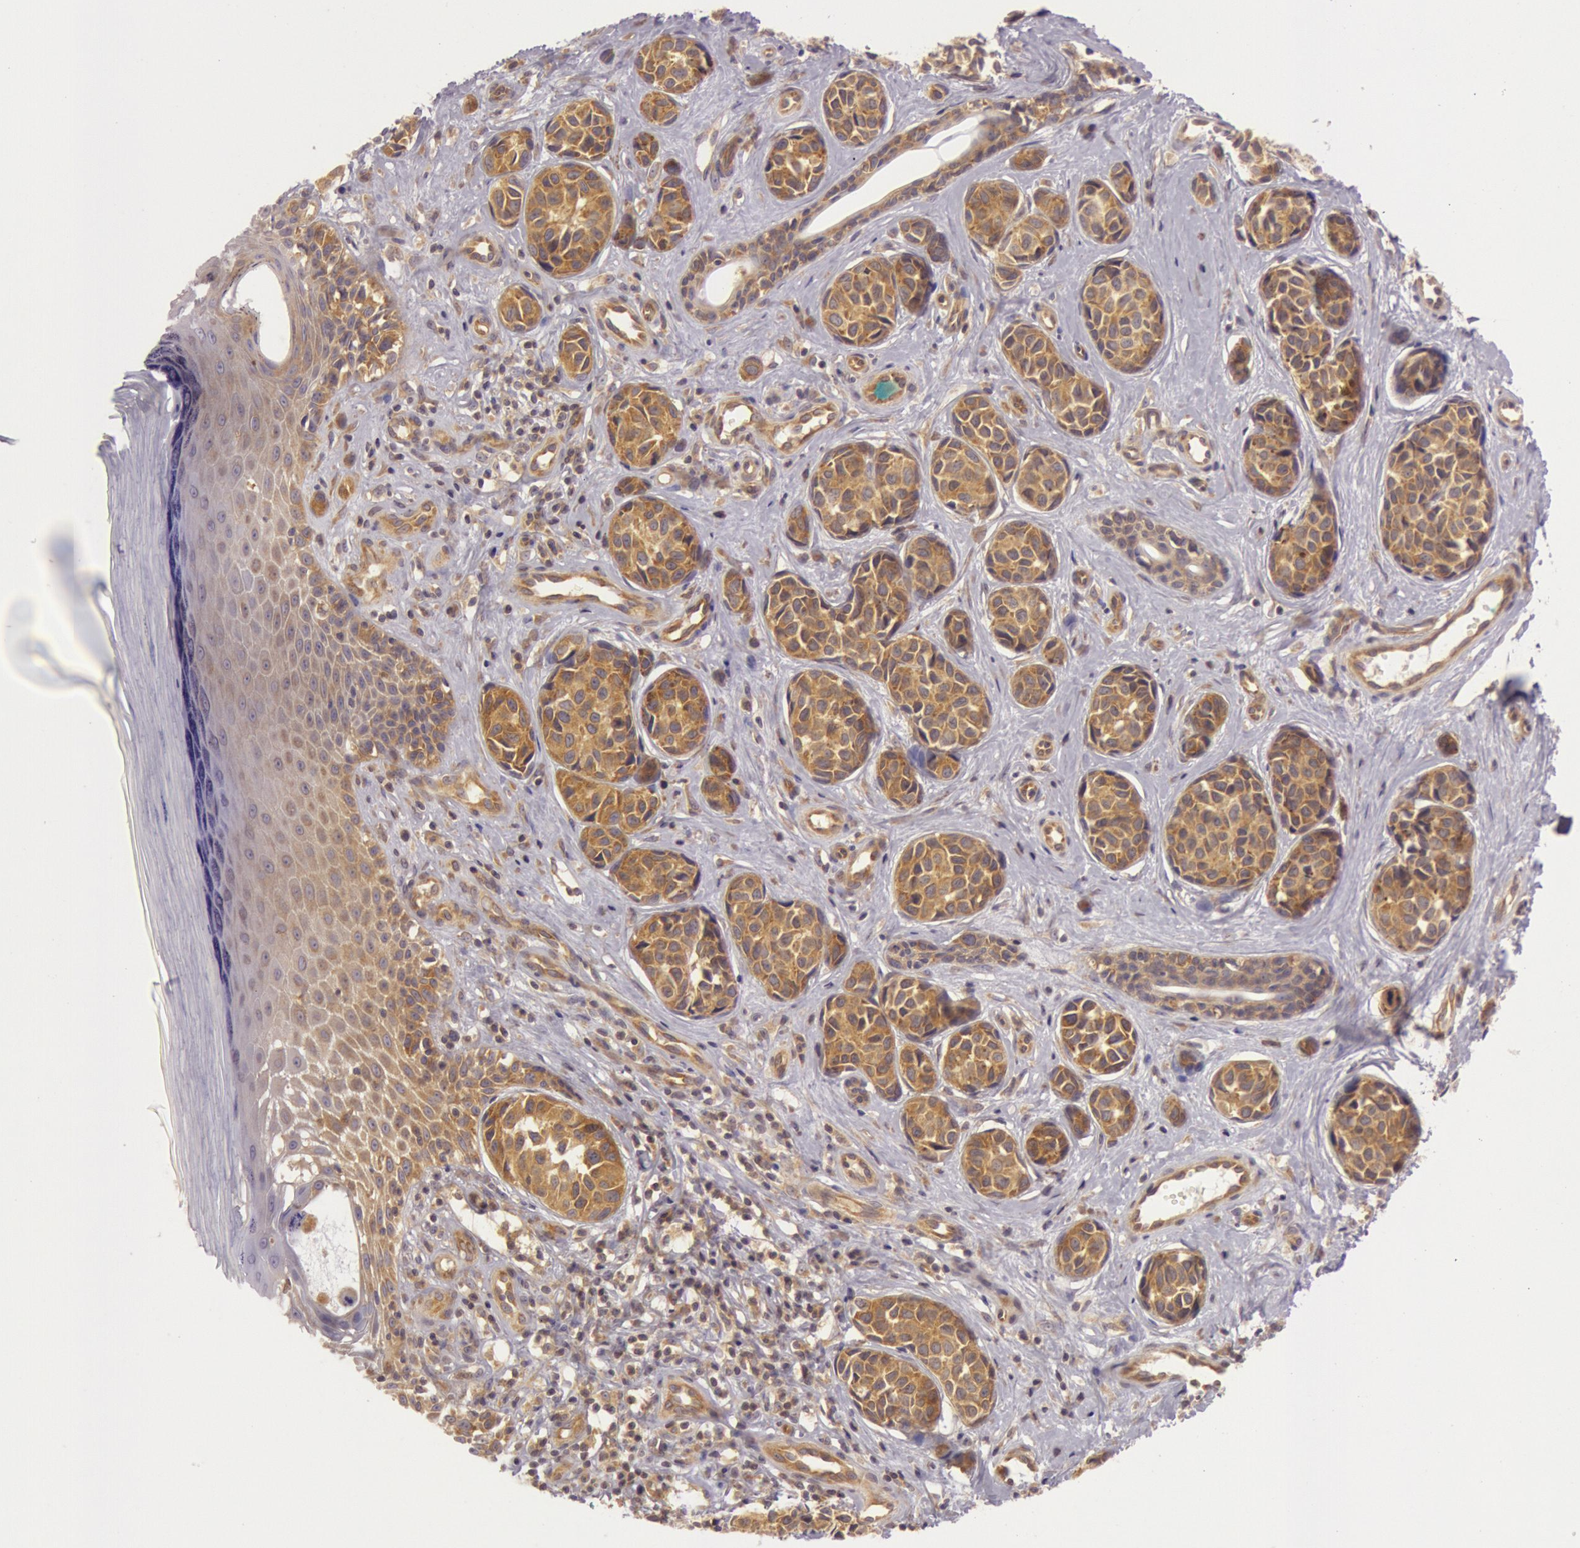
{"staining": {"intensity": "moderate", "quantity": ">75%", "location": "cytoplasmic/membranous"}, "tissue": "melanoma", "cell_type": "Tumor cells", "image_type": "cancer", "snomed": [{"axis": "morphology", "description": "Malignant melanoma, NOS"}, {"axis": "topography", "description": "Skin"}], "caption": "Melanoma stained with a brown dye displays moderate cytoplasmic/membranous positive expression in about >75% of tumor cells.", "gene": "CHUK", "patient": {"sex": "male", "age": 79}}